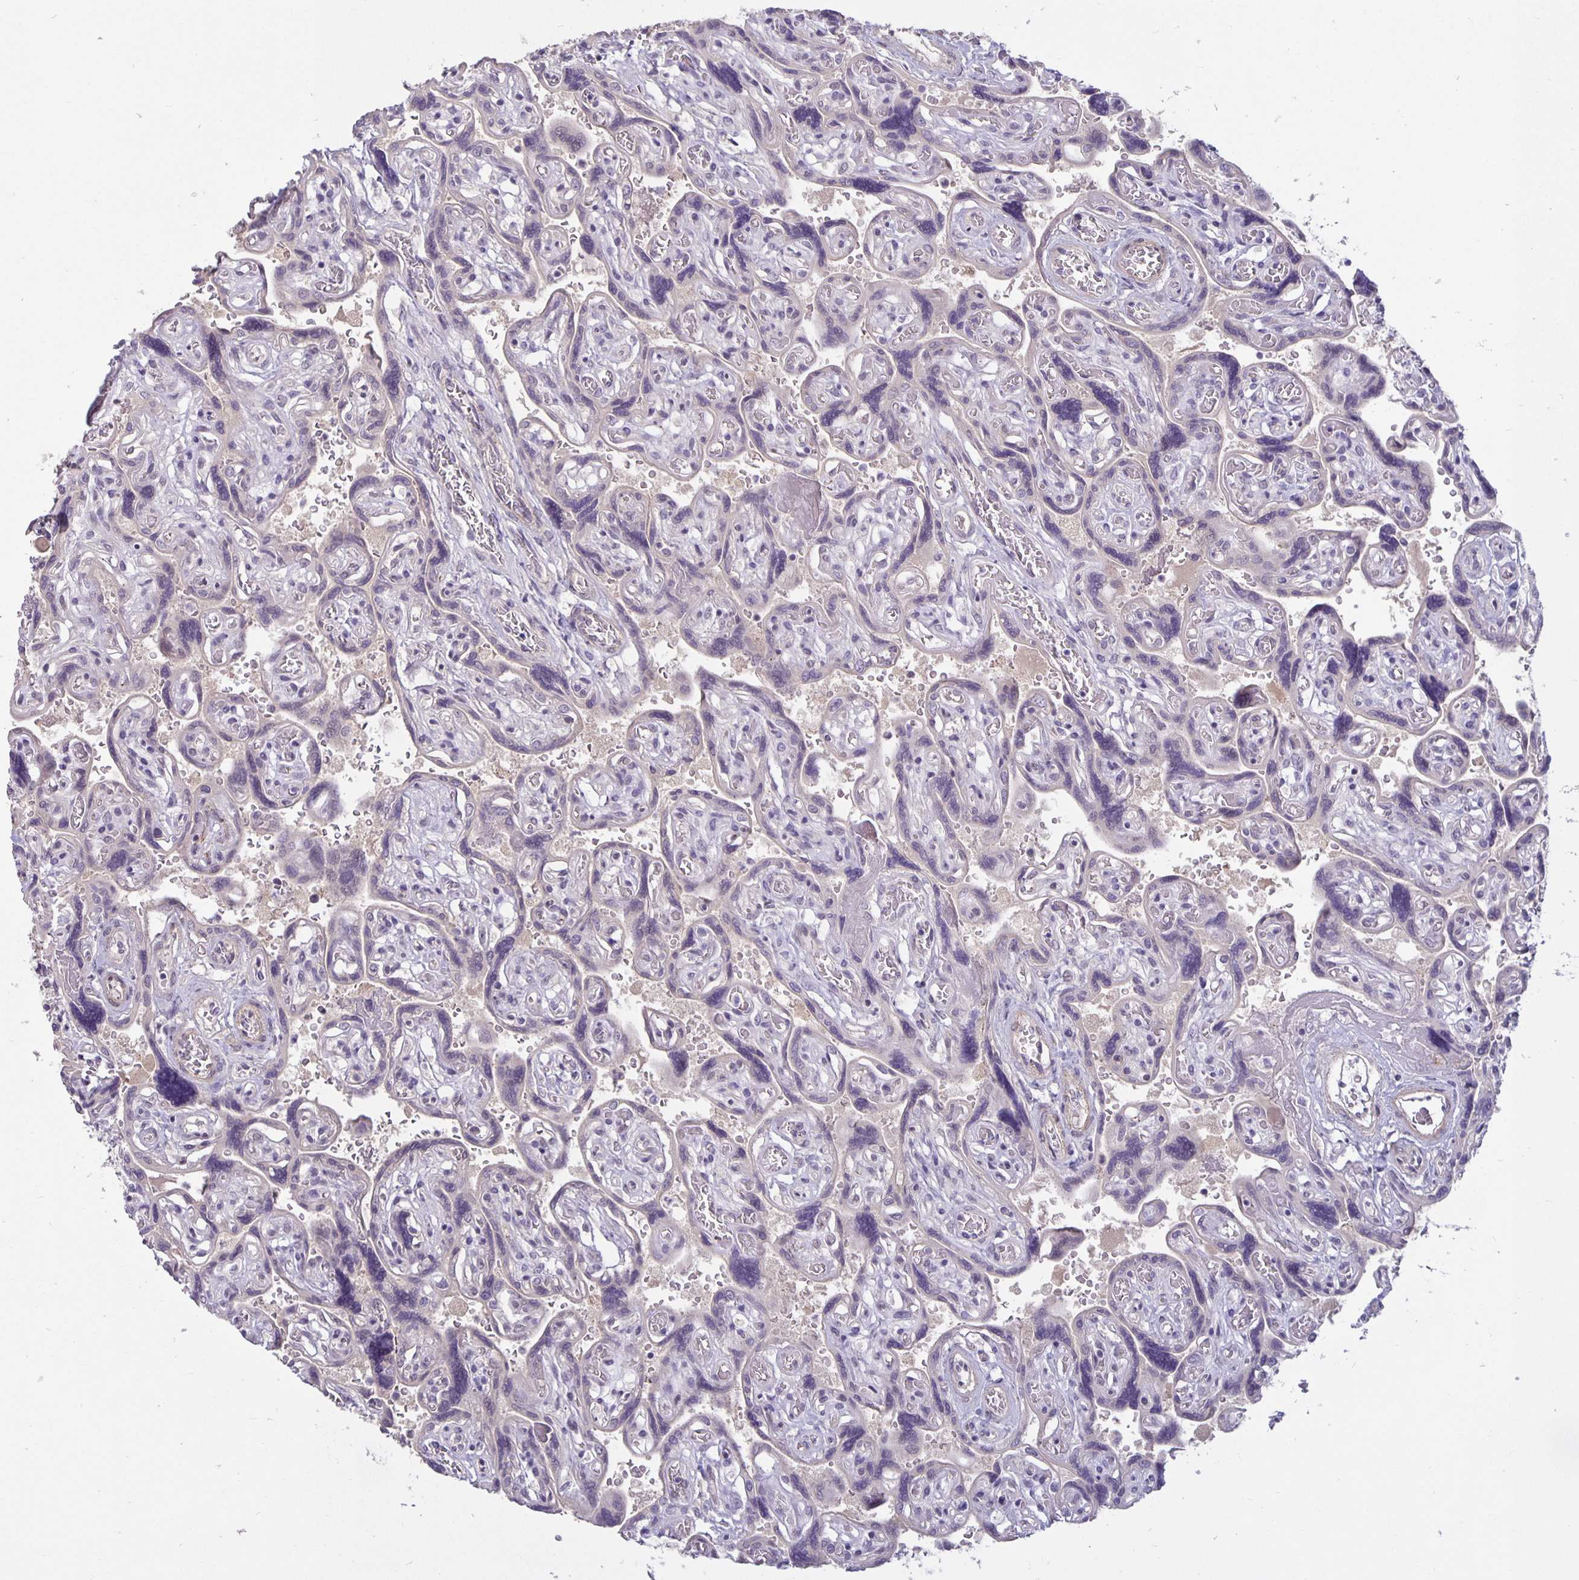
{"staining": {"intensity": "negative", "quantity": "none", "location": "none"}, "tissue": "placenta", "cell_type": "Decidual cells", "image_type": "normal", "snomed": [{"axis": "morphology", "description": "Normal tissue, NOS"}, {"axis": "topography", "description": "Placenta"}], "caption": "DAB immunohistochemical staining of benign placenta exhibits no significant positivity in decidual cells.", "gene": "ARVCF", "patient": {"sex": "female", "age": 32}}